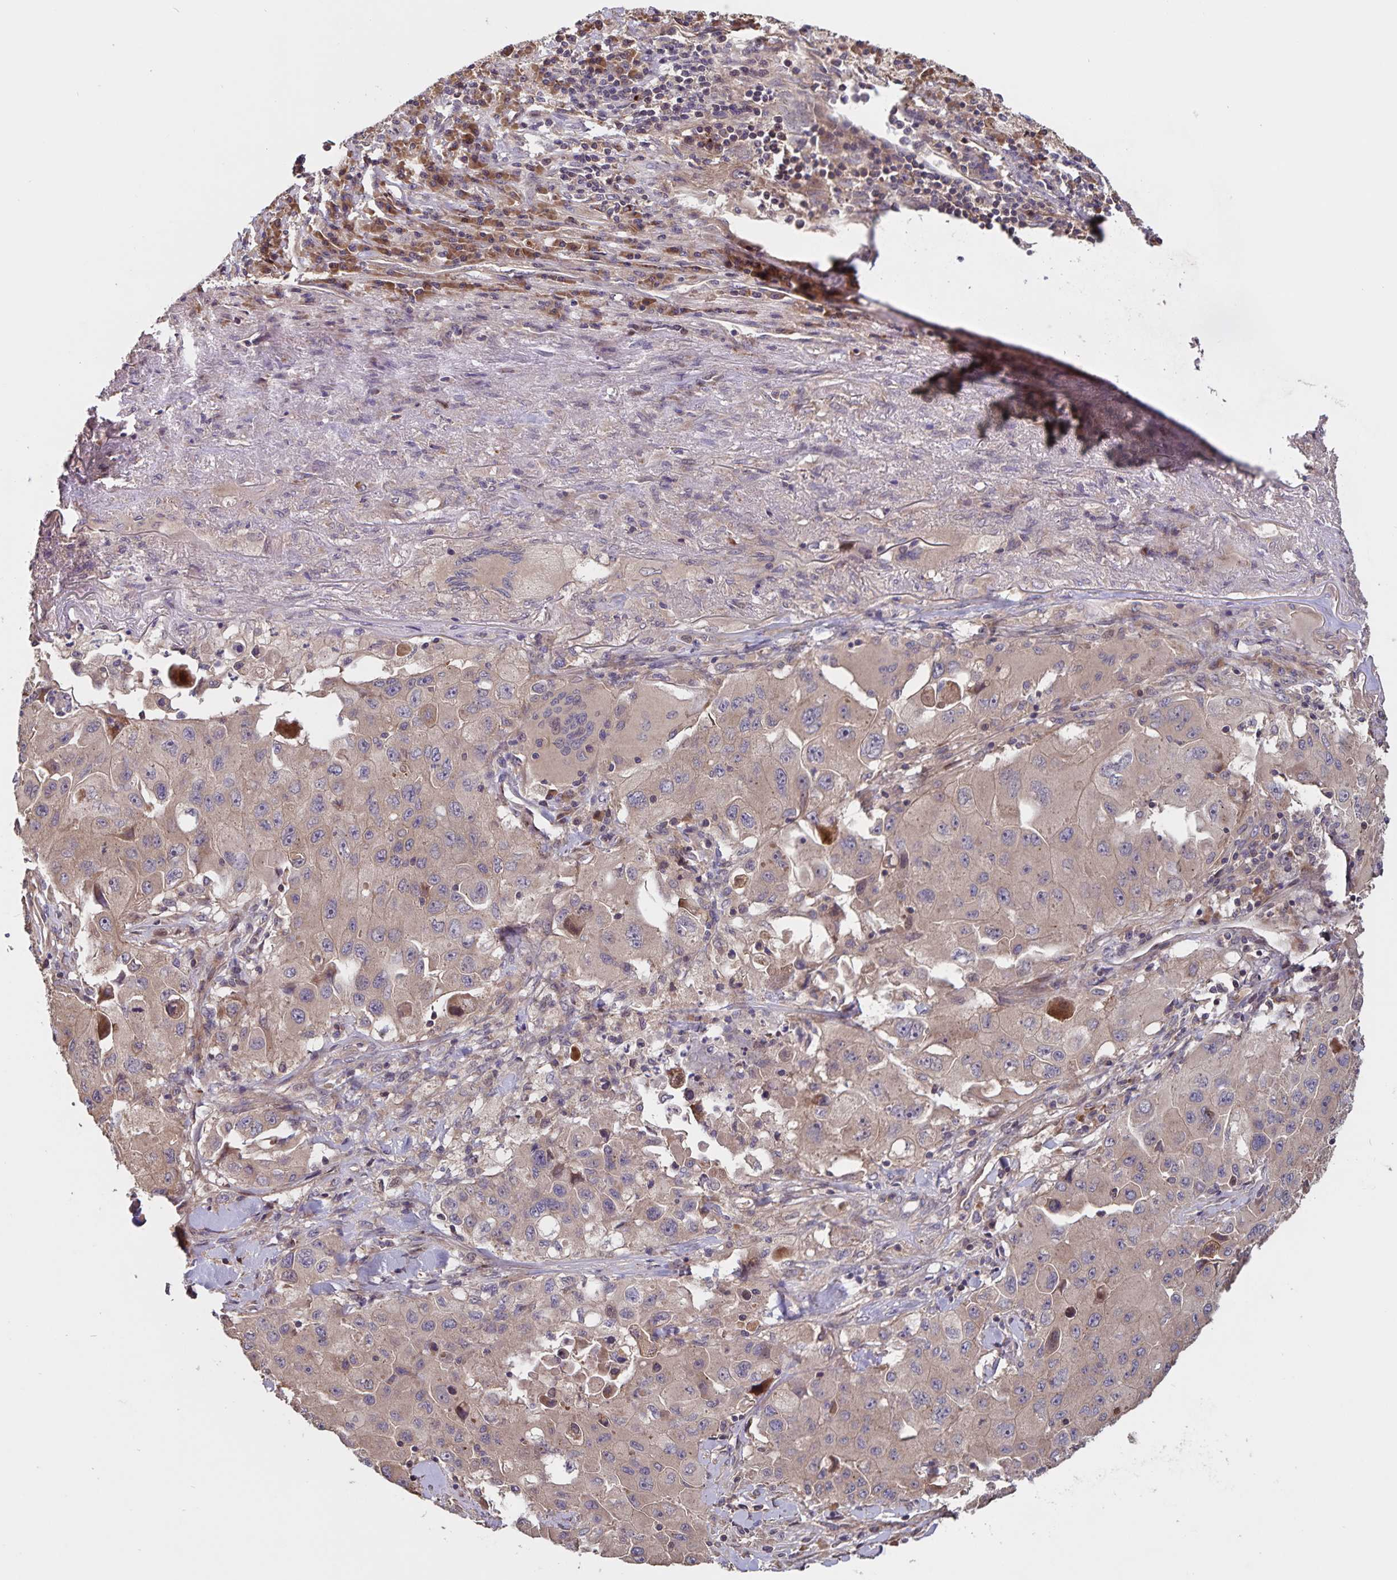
{"staining": {"intensity": "weak", "quantity": ">75%", "location": "cytoplasmic/membranous"}, "tissue": "lung cancer", "cell_type": "Tumor cells", "image_type": "cancer", "snomed": [{"axis": "morphology", "description": "Squamous cell carcinoma, NOS"}, {"axis": "topography", "description": "Lung"}], "caption": "The photomicrograph shows immunohistochemical staining of lung squamous cell carcinoma. There is weak cytoplasmic/membranous expression is seen in approximately >75% of tumor cells.", "gene": "FBXL16", "patient": {"sex": "male", "age": 63}}